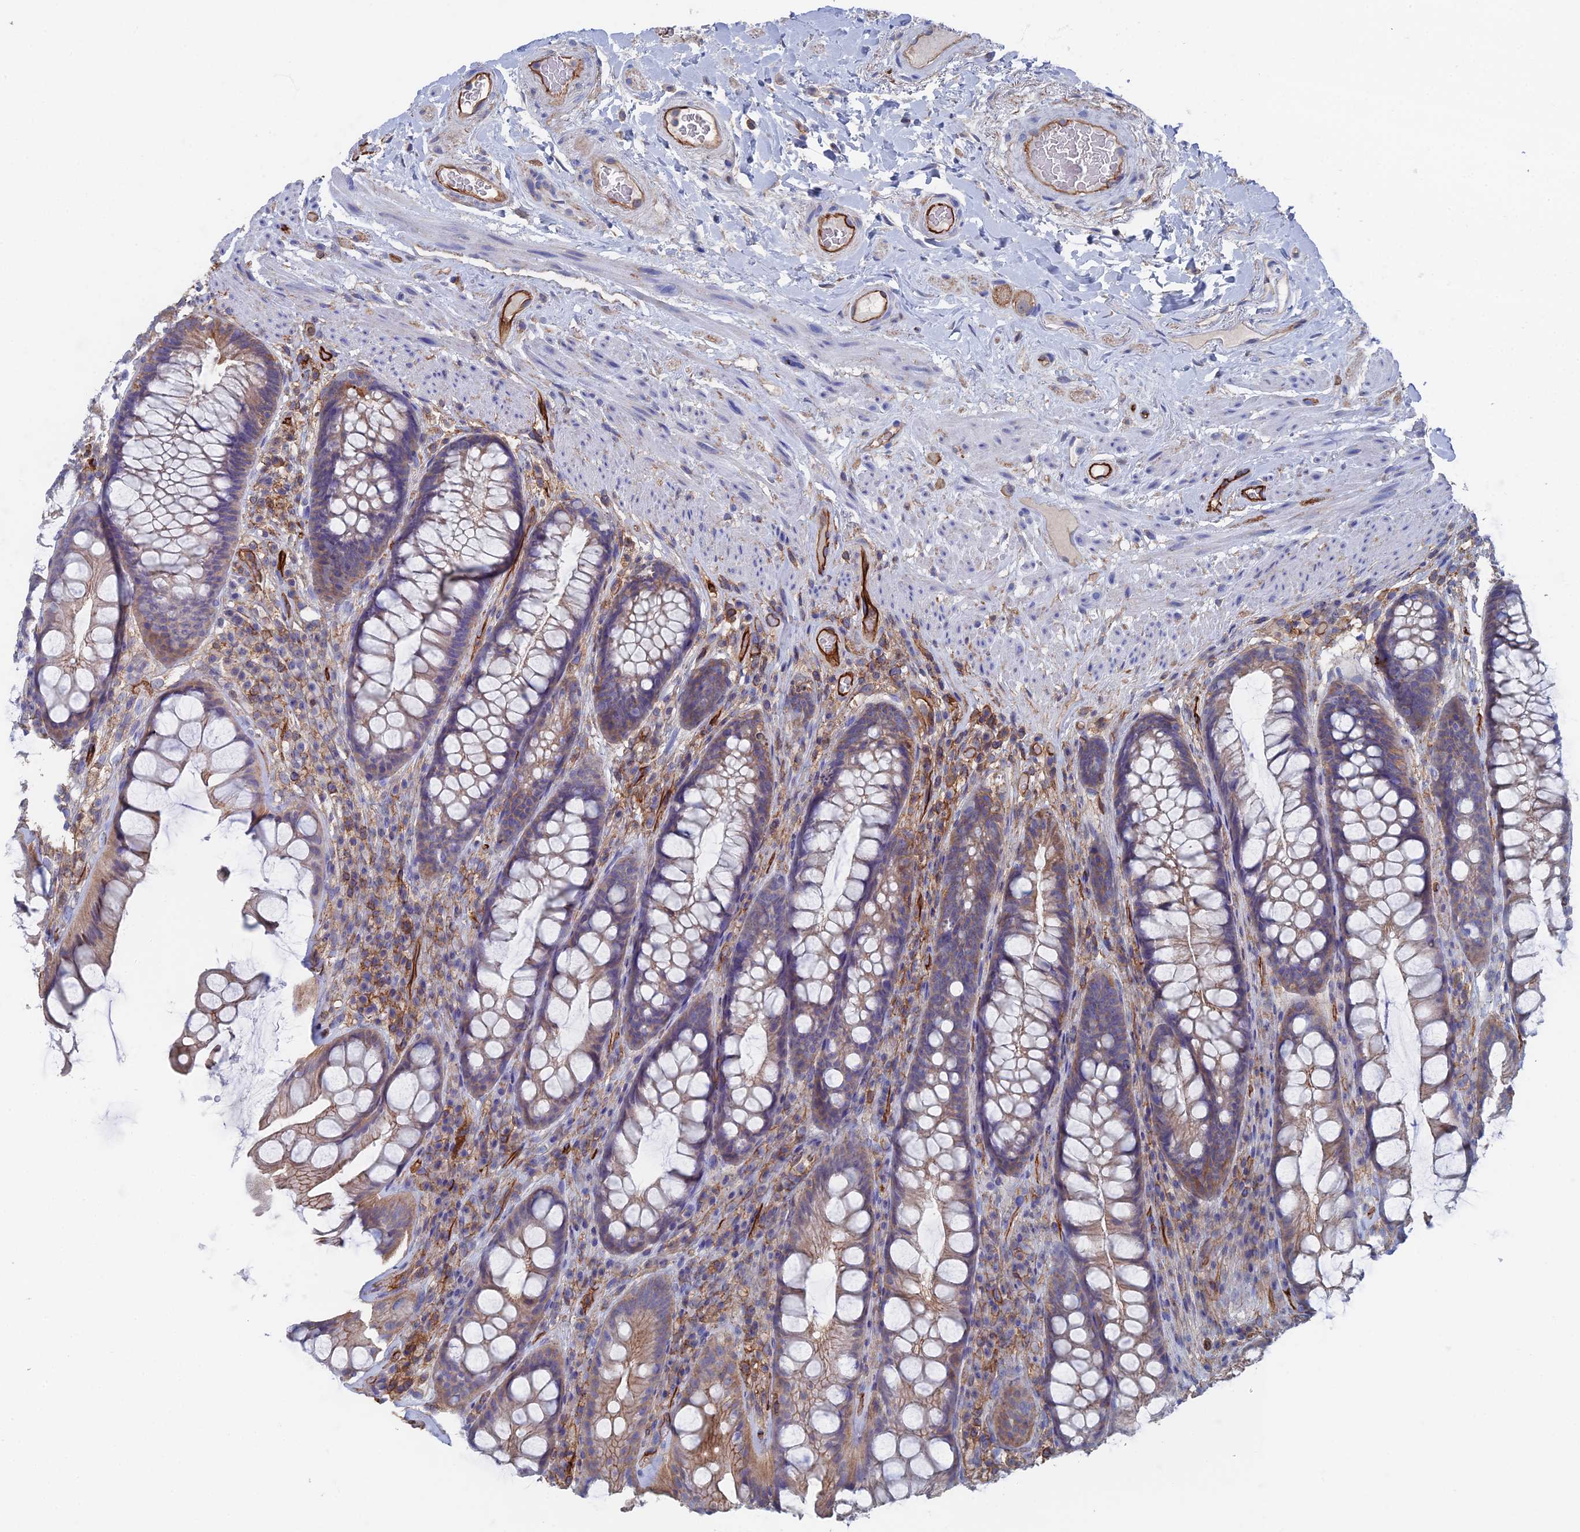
{"staining": {"intensity": "weak", "quantity": ">75%", "location": "cytoplasmic/membranous"}, "tissue": "rectum", "cell_type": "Glandular cells", "image_type": "normal", "snomed": [{"axis": "morphology", "description": "Normal tissue, NOS"}, {"axis": "topography", "description": "Rectum"}], "caption": "Weak cytoplasmic/membranous expression is identified in about >75% of glandular cells in benign rectum. (Stains: DAB in brown, nuclei in blue, Microscopy: brightfield microscopy at high magnification).", "gene": "SNX11", "patient": {"sex": "male", "age": 74}}